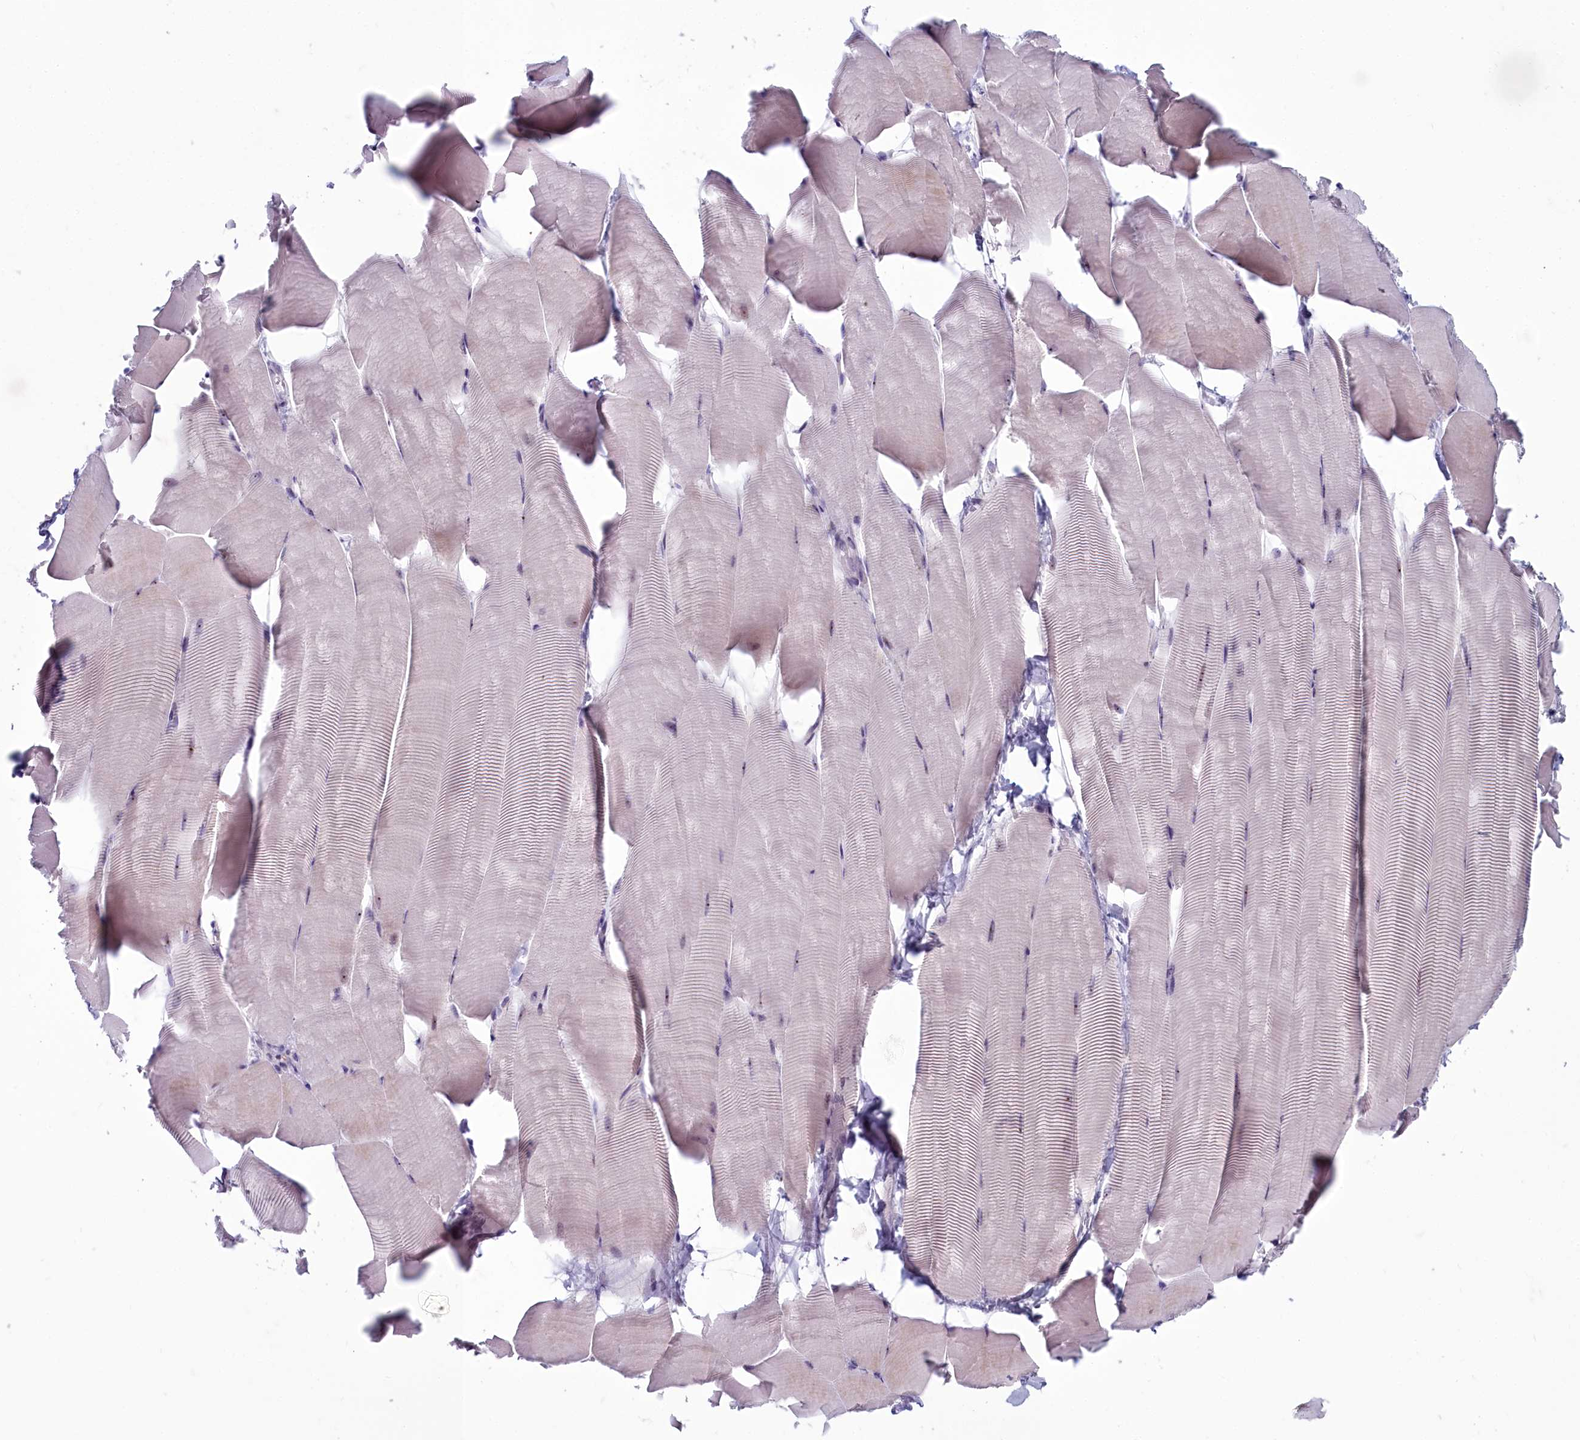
{"staining": {"intensity": "negative", "quantity": "none", "location": "none"}, "tissue": "skeletal muscle", "cell_type": "Myocytes", "image_type": "normal", "snomed": [{"axis": "morphology", "description": "Normal tissue, NOS"}, {"axis": "topography", "description": "Skeletal muscle"}], "caption": "IHC photomicrograph of unremarkable skeletal muscle: human skeletal muscle stained with DAB exhibits no significant protein positivity in myocytes. Brightfield microscopy of IHC stained with DAB (brown) and hematoxylin (blue), captured at high magnification.", "gene": "INSYN2A", "patient": {"sex": "male", "age": 25}}